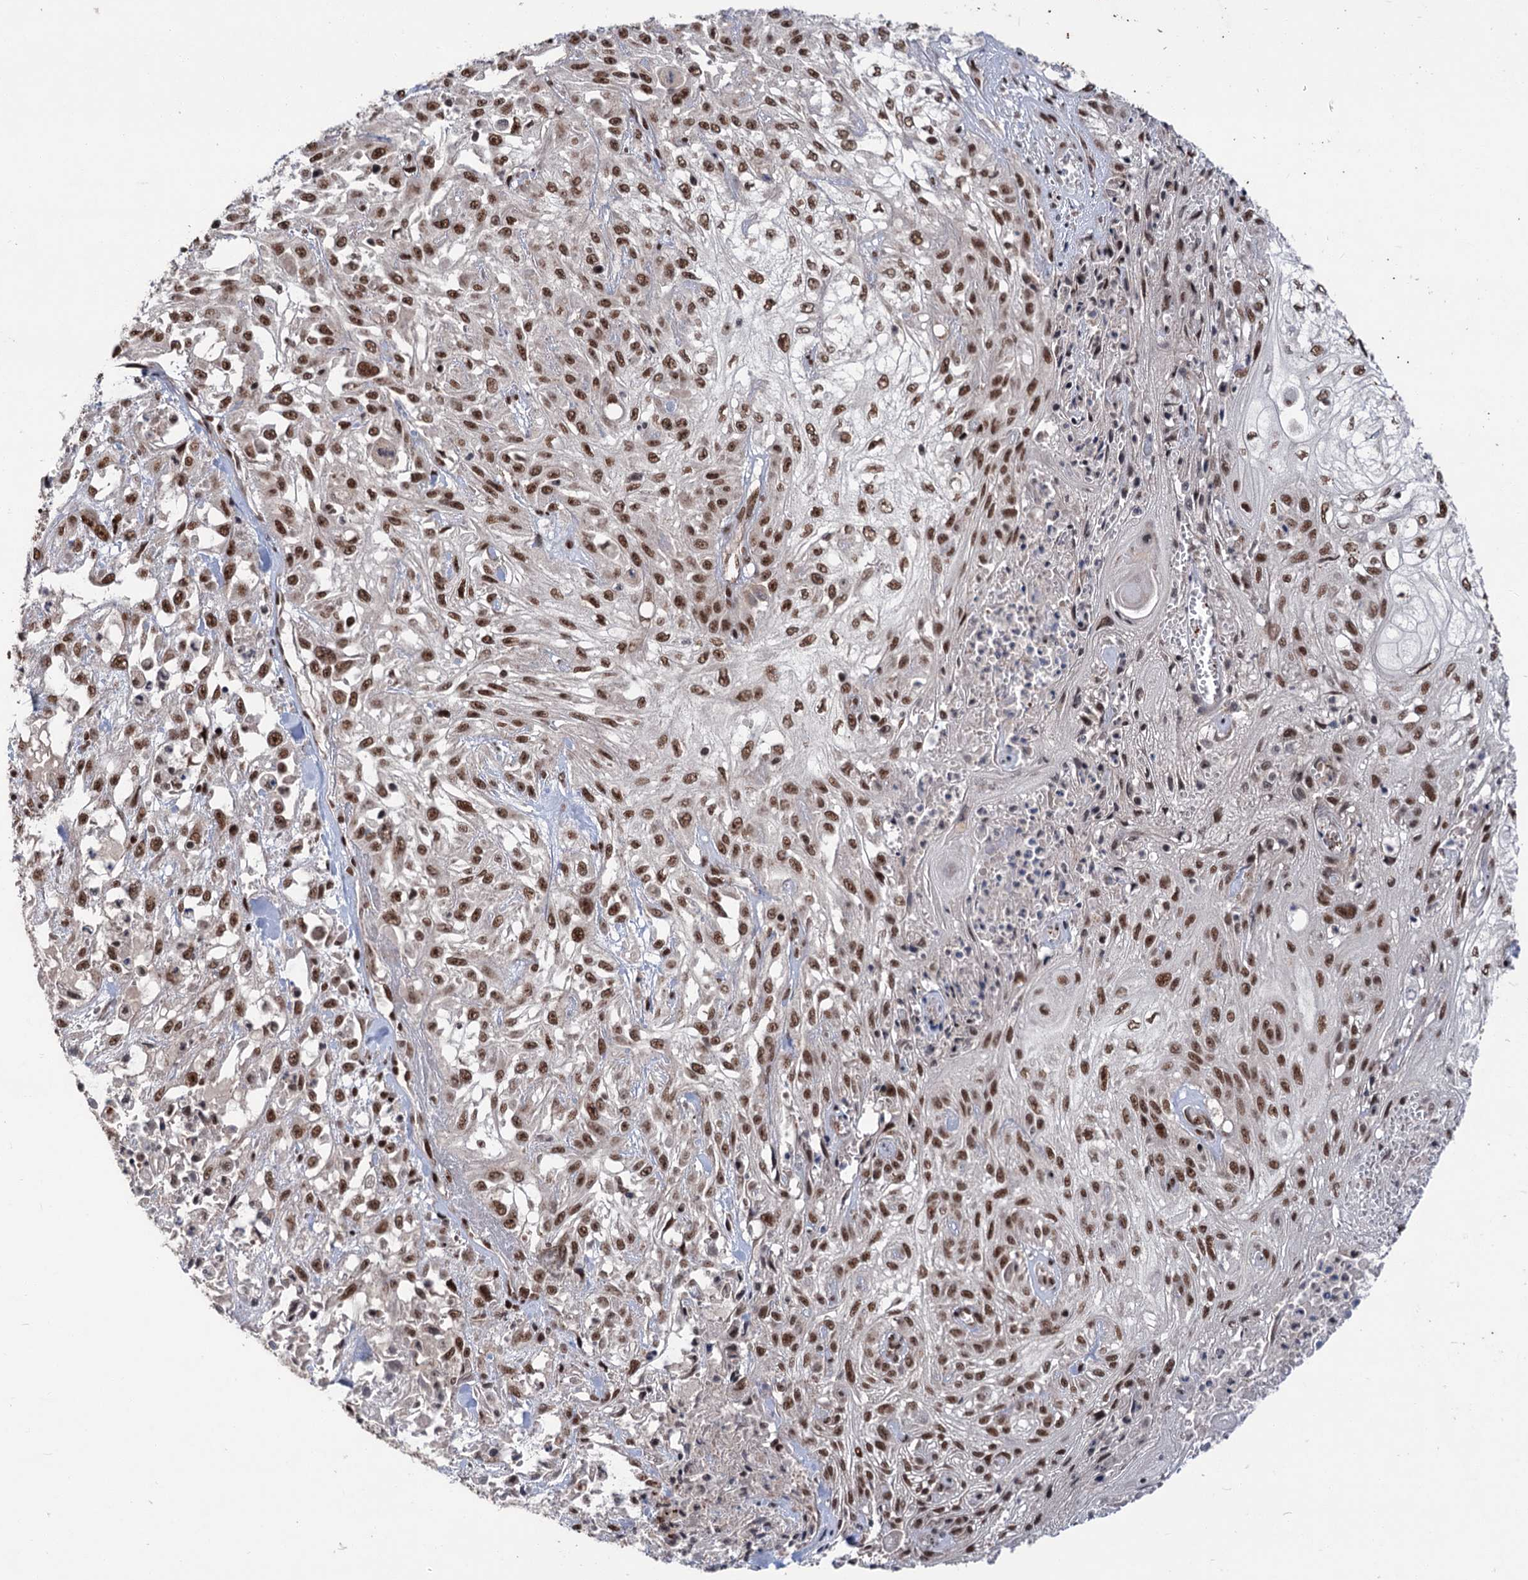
{"staining": {"intensity": "strong", "quantity": ">75%", "location": "nuclear"}, "tissue": "skin cancer", "cell_type": "Tumor cells", "image_type": "cancer", "snomed": [{"axis": "morphology", "description": "Squamous cell carcinoma, NOS"}, {"axis": "morphology", "description": "Squamous cell carcinoma, metastatic, NOS"}, {"axis": "topography", "description": "Skin"}, {"axis": "topography", "description": "Lymph node"}], "caption": "Immunohistochemistry (IHC) of skin cancer (squamous cell carcinoma) shows high levels of strong nuclear expression in about >75% of tumor cells.", "gene": "MAML1", "patient": {"sex": "male", "age": 75}}